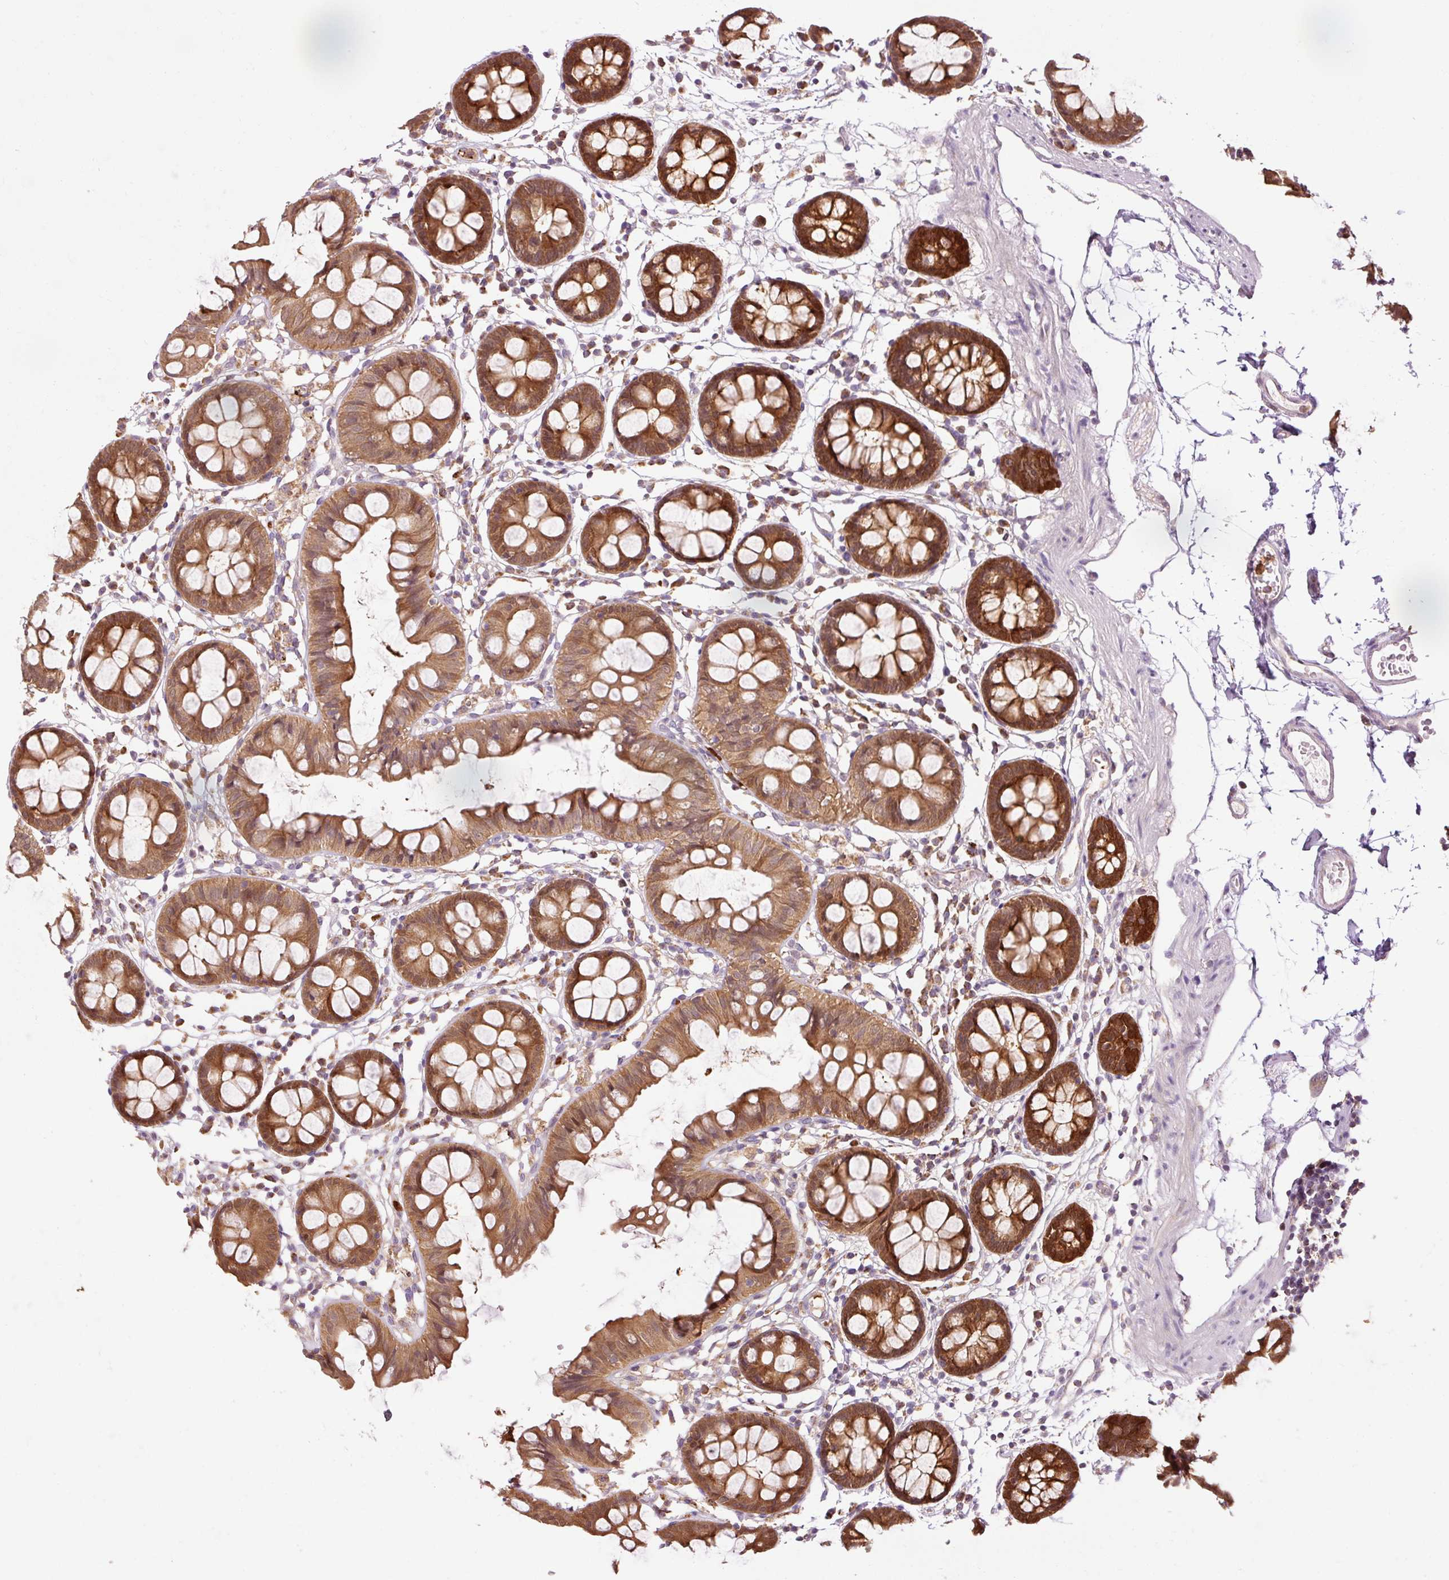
{"staining": {"intensity": "negative", "quantity": "none", "location": "none"}, "tissue": "colon", "cell_type": "Endothelial cells", "image_type": "normal", "snomed": [{"axis": "morphology", "description": "Normal tissue, NOS"}, {"axis": "topography", "description": "Colon"}], "caption": "This image is of benign colon stained with IHC to label a protein in brown with the nuclei are counter-stained blue. There is no staining in endothelial cells.", "gene": "PRDX5", "patient": {"sex": "female", "age": 84}}